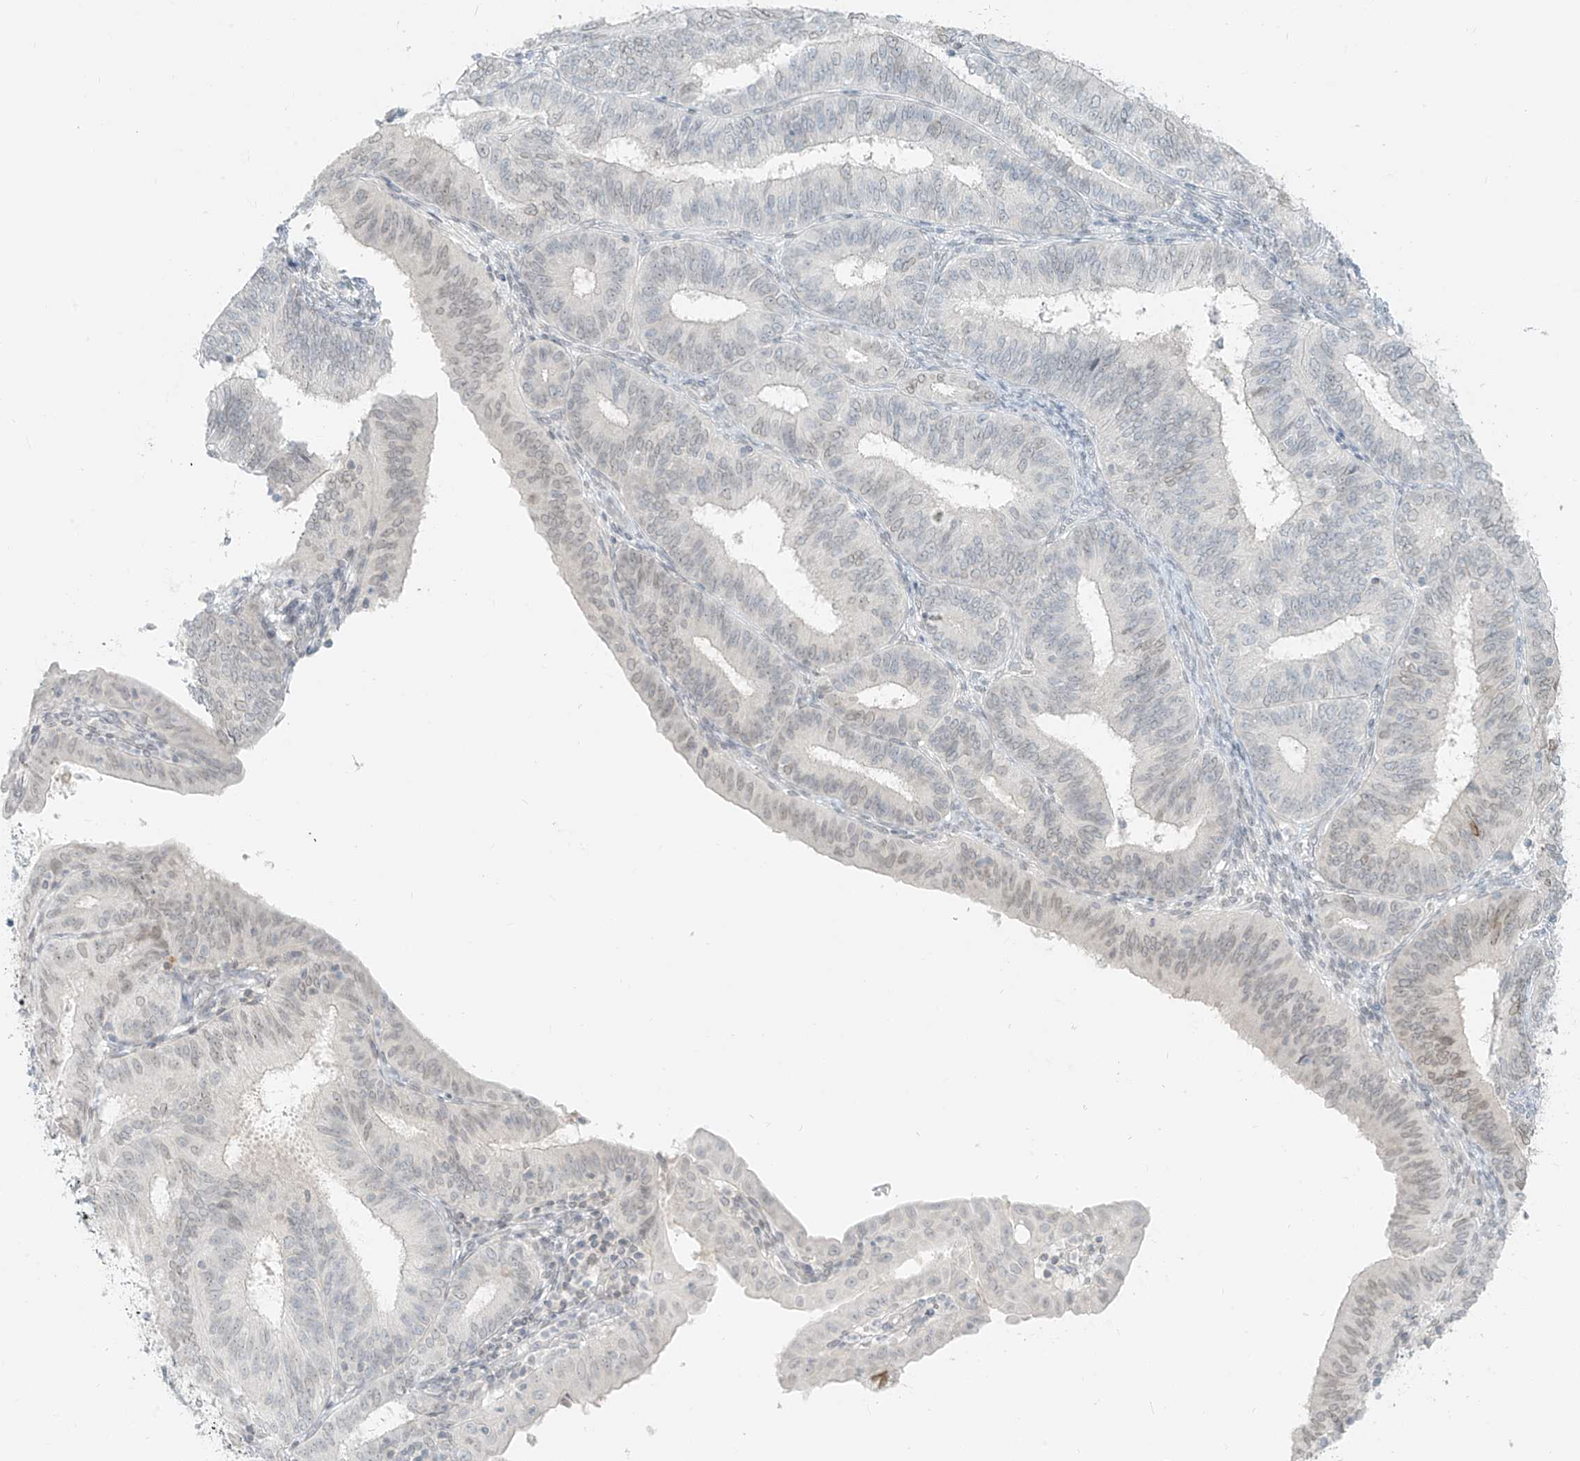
{"staining": {"intensity": "negative", "quantity": "none", "location": "none"}, "tissue": "endometrial cancer", "cell_type": "Tumor cells", "image_type": "cancer", "snomed": [{"axis": "morphology", "description": "Adenocarcinoma, NOS"}, {"axis": "topography", "description": "Endometrium"}], "caption": "There is no significant positivity in tumor cells of endometrial cancer.", "gene": "OSBPL7", "patient": {"sex": "female", "age": 51}}